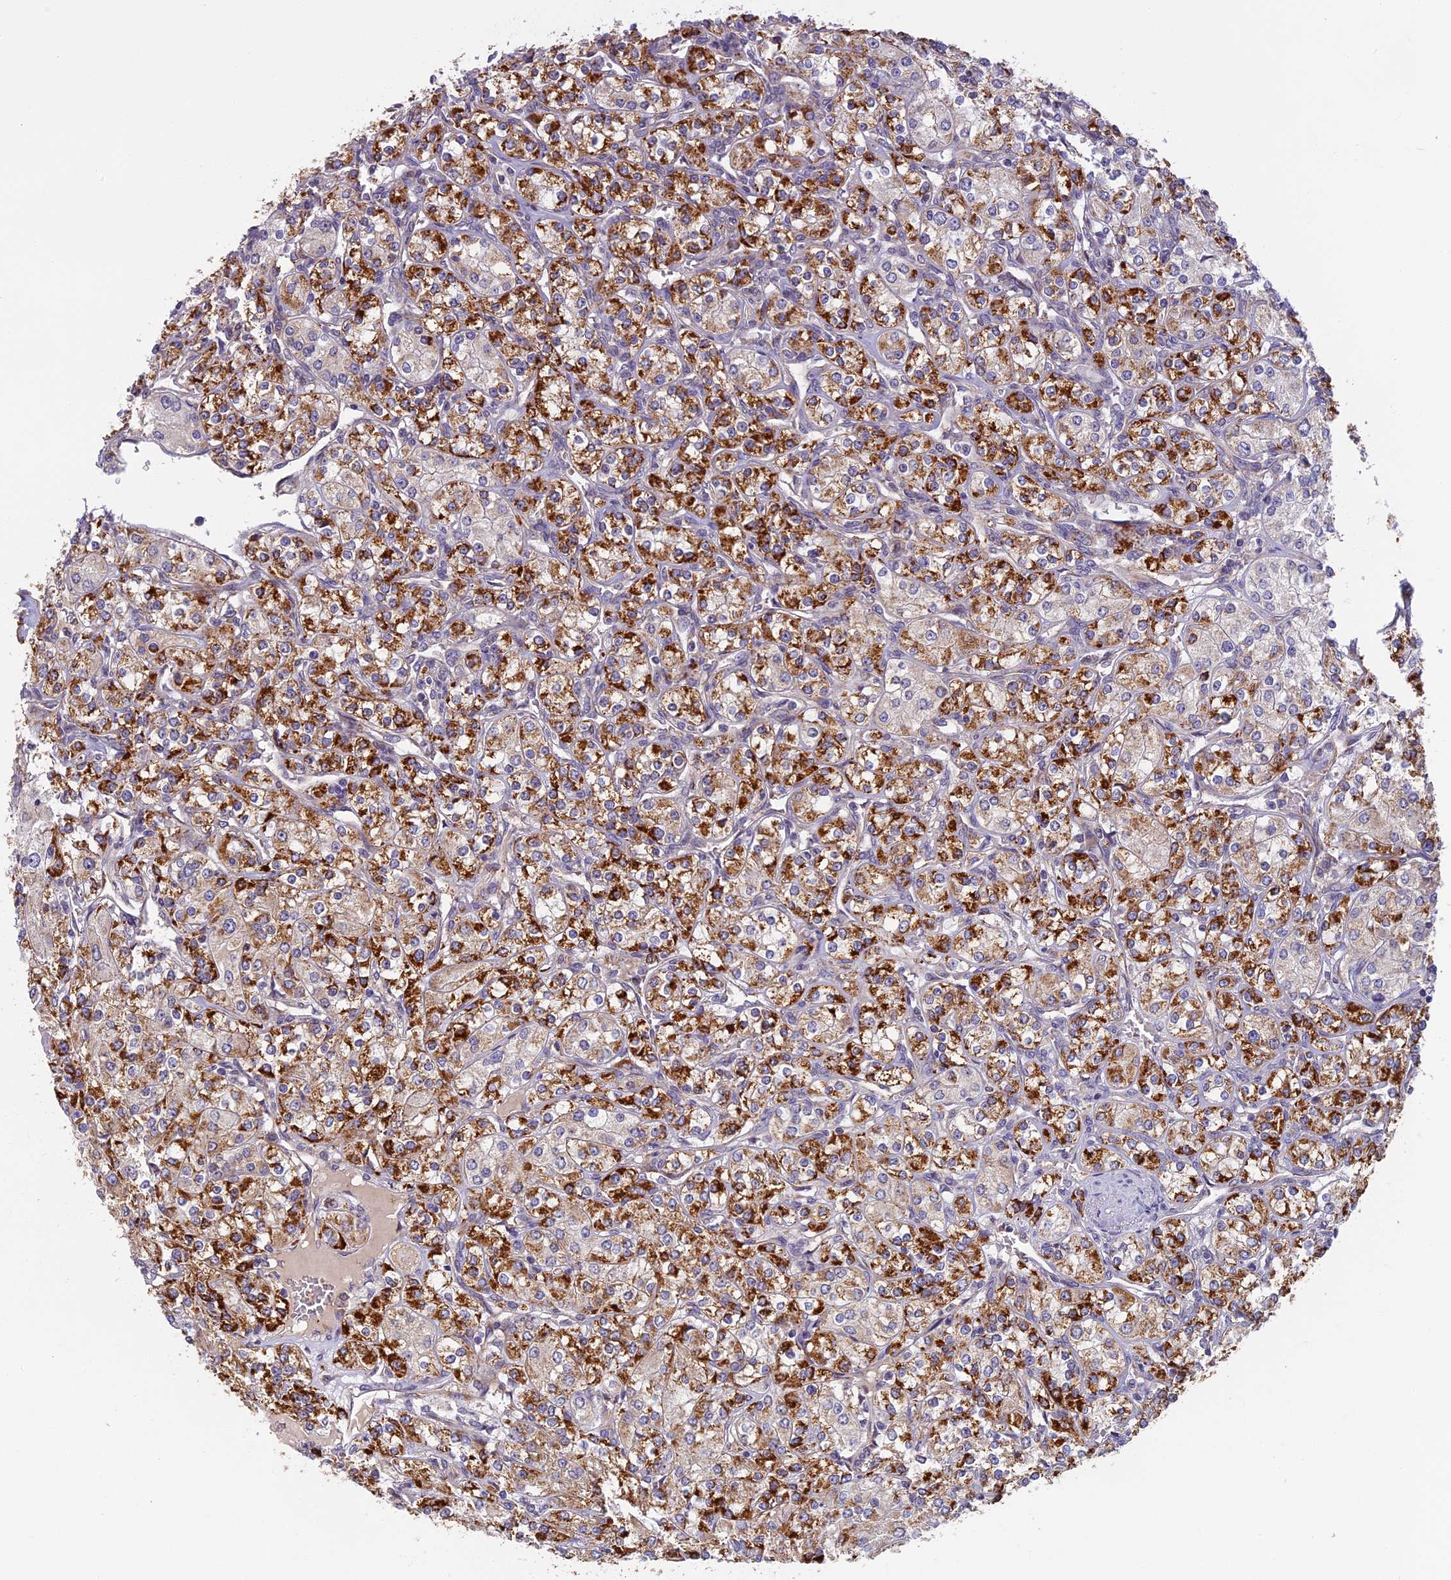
{"staining": {"intensity": "moderate", "quantity": "25%-75%", "location": "cytoplasmic/membranous"}, "tissue": "renal cancer", "cell_type": "Tumor cells", "image_type": "cancer", "snomed": [{"axis": "morphology", "description": "Adenocarcinoma, NOS"}, {"axis": "topography", "description": "Kidney"}], "caption": "DAB (3,3'-diaminobenzidine) immunohistochemical staining of human adenocarcinoma (renal) demonstrates moderate cytoplasmic/membranous protein positivity in approximately 25%-75% of tumor cells. The protein is shown in brown color, while the nuclei are stained blue.", "gene": "SEMA7A", "patient": {"sex": "male", "age": 77}}